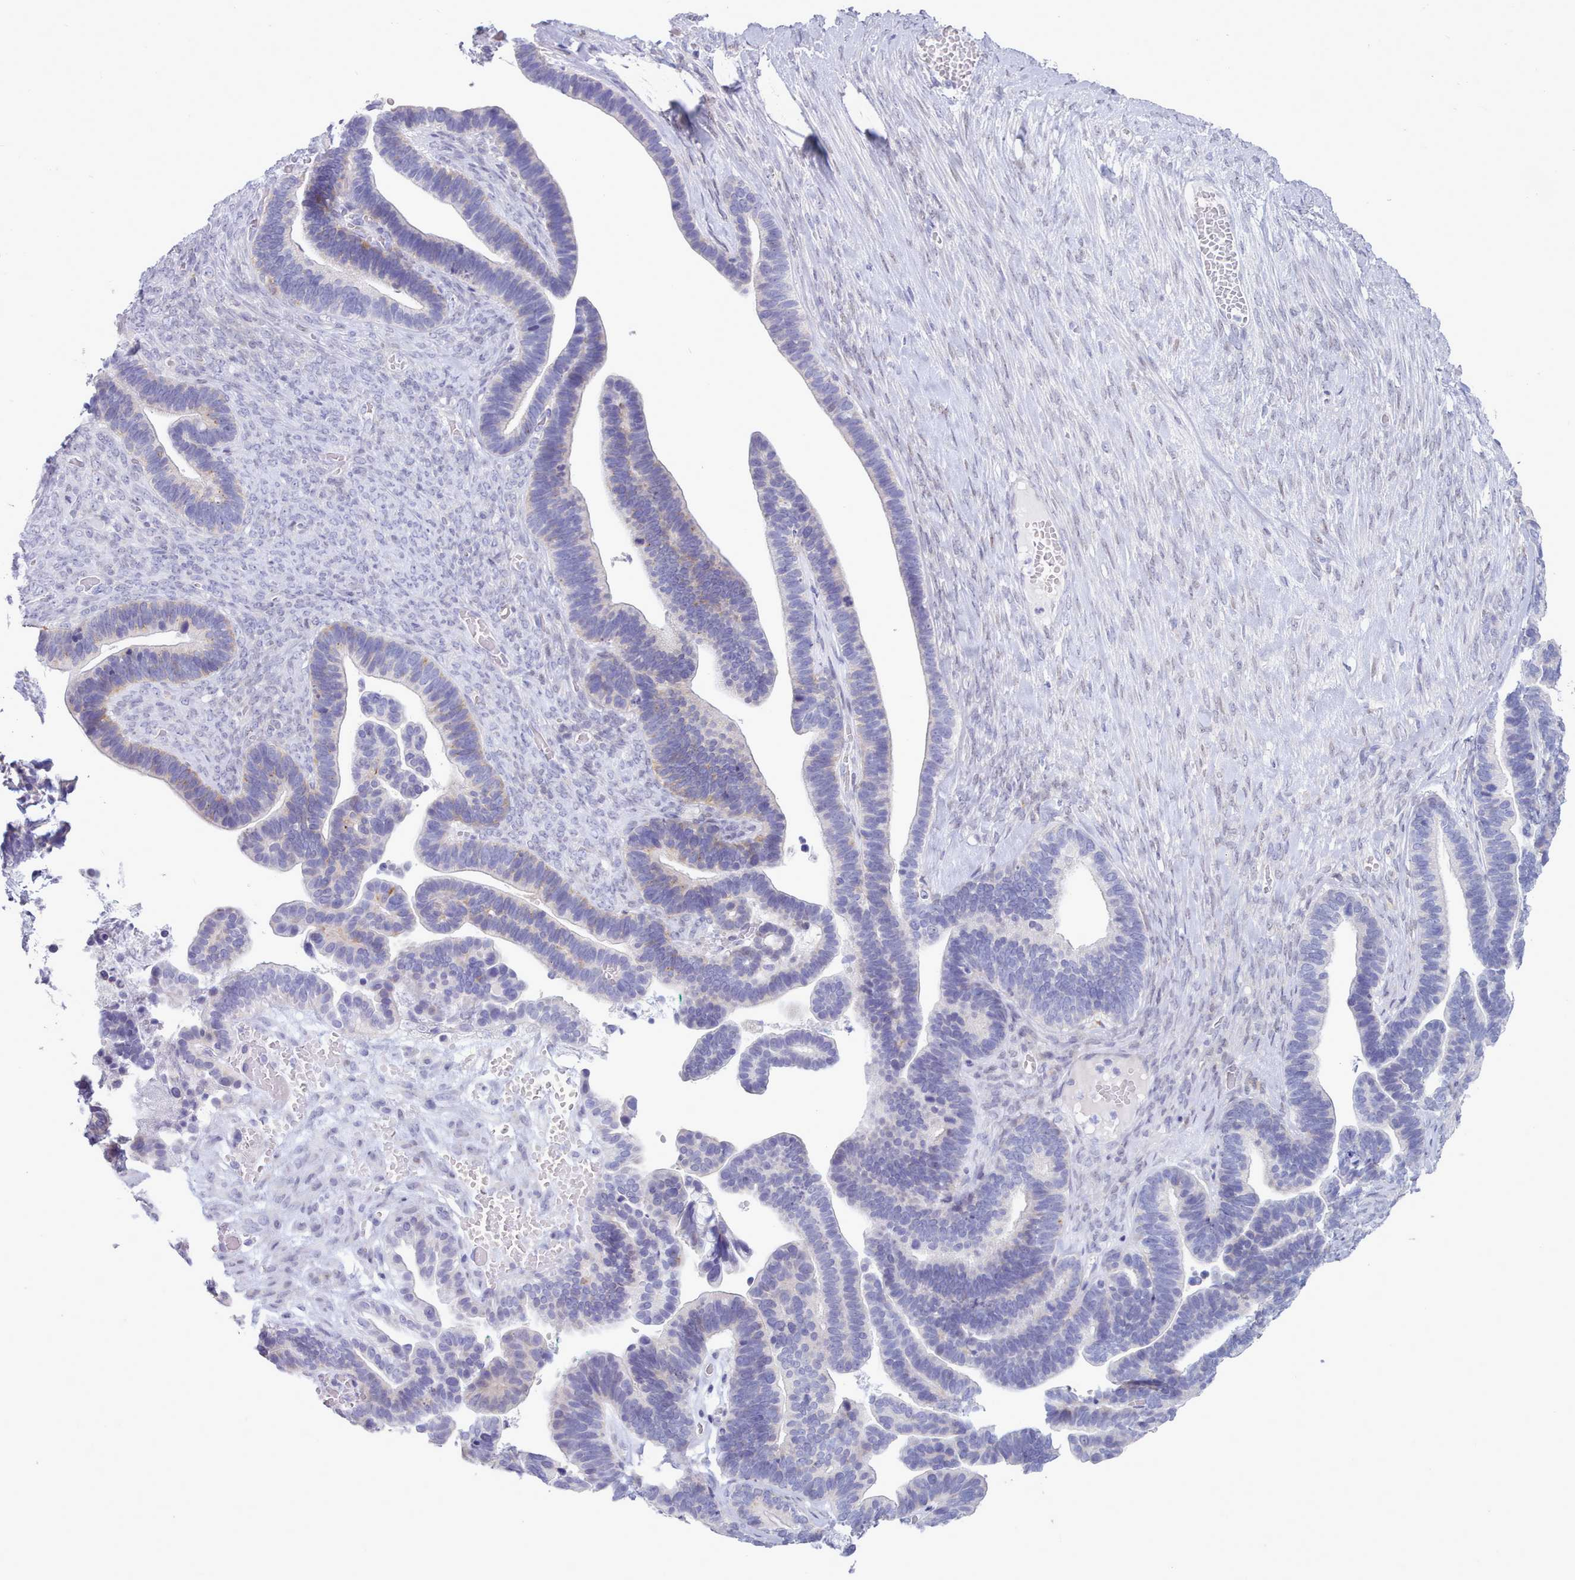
{"staining": {"intensity": "negative", "quantity": "none", "location": "none"}, "tissue": "ovarian cancer", "cell_type": "Tumor cells", "image_type": "cancer", "snomed": [{"axis": "morphology", "description": "Cystadenocarcinoma, serous, NOS"}, {"axis": "topography", "description": "Ovary"}], "caption": "Histopathology image shows no protein staining in tumor cells of ovarian cancer tissue.", "gene": "TMEM253", "patient": {"sex": "female", "age": 56}}